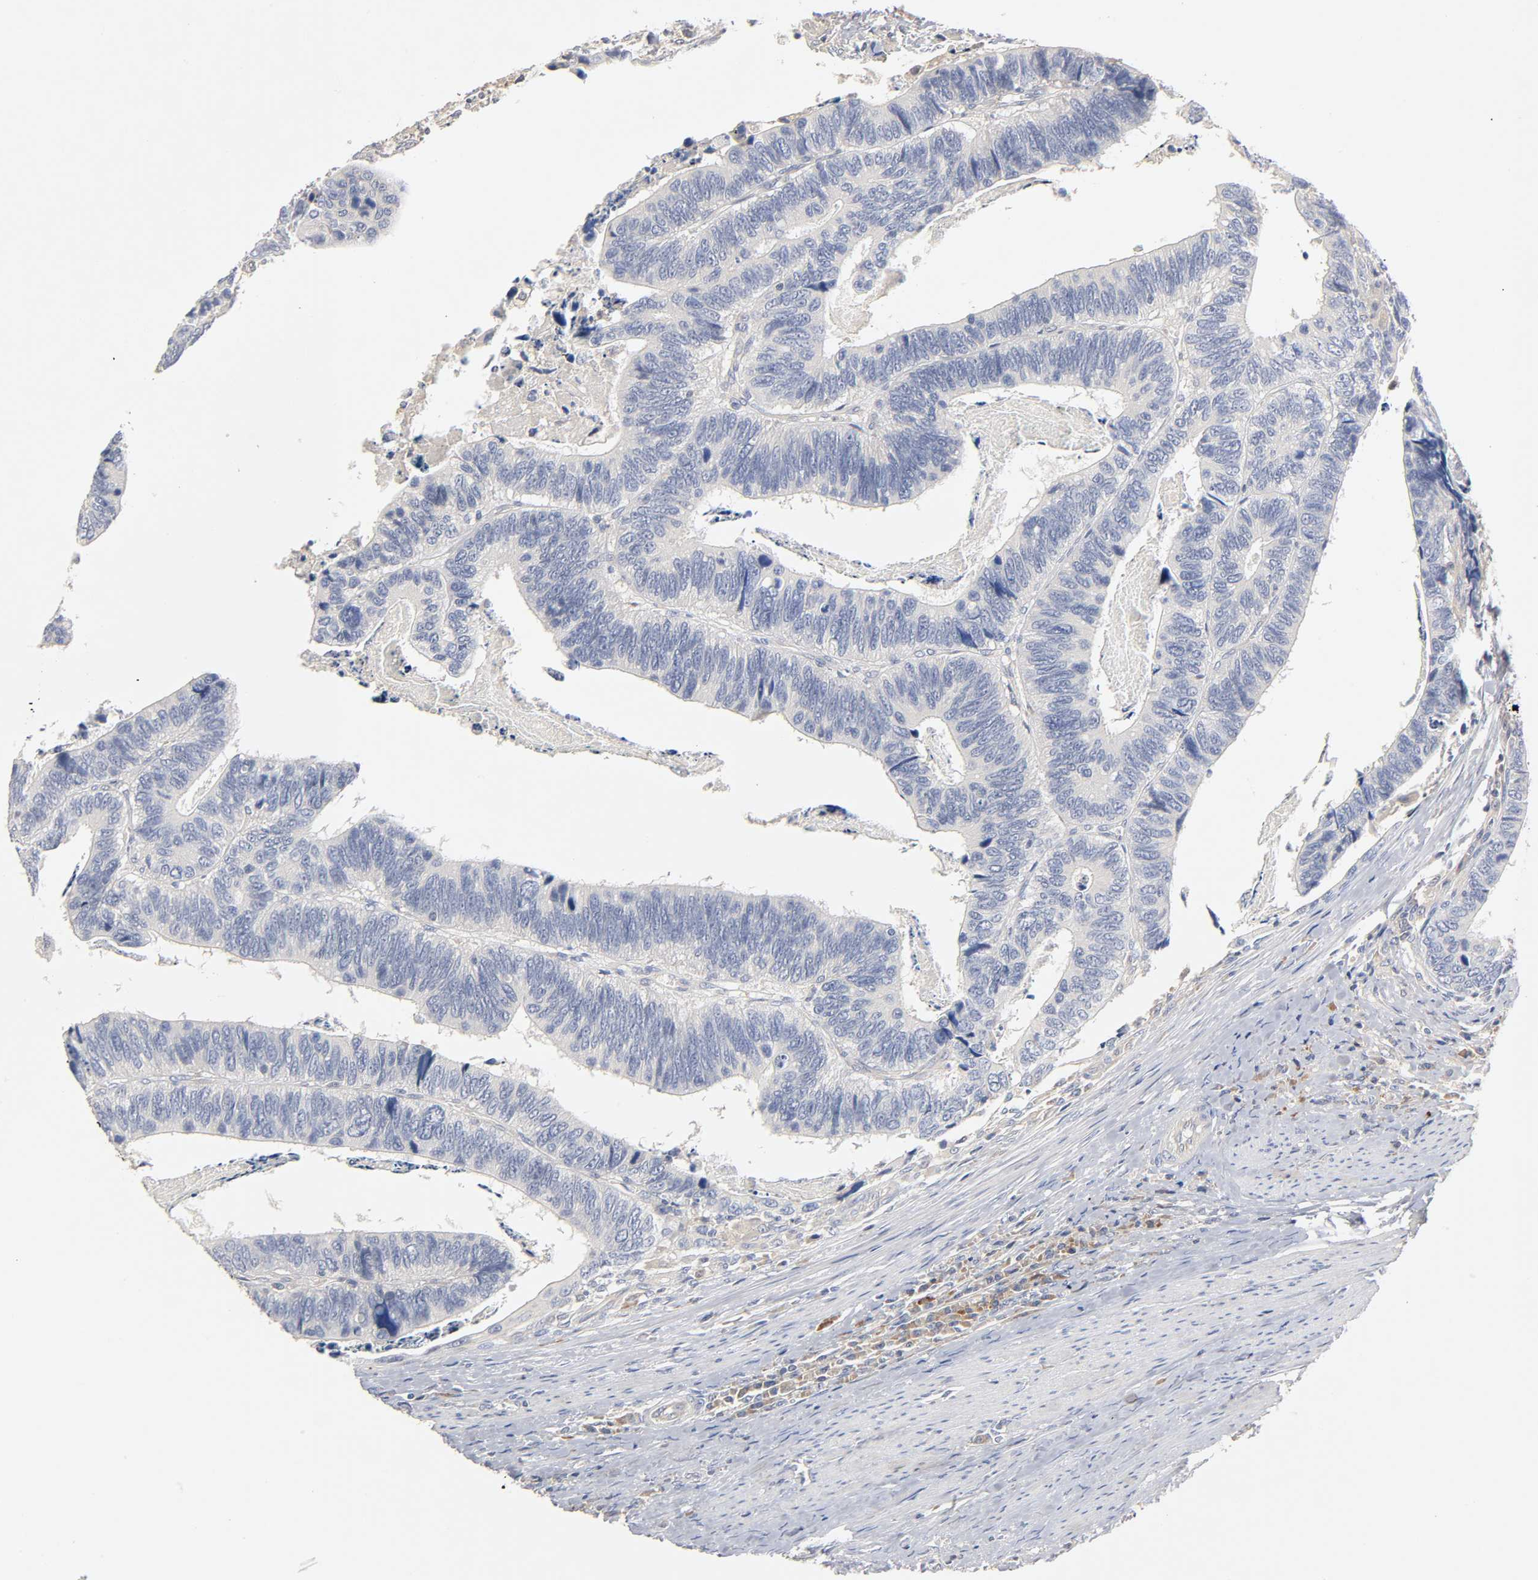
{"staining": {"intensity": "negative", "quantity": "none", "location": "none"}, "tissue": "colorectal cancer", "cell_type": "Tumor cells", "image_type": "cancer", "snomed": [{"axis": "morphology", "description": "Adenocarcinoma, NOS"}, {"axis": "topography", "description": "Colon"}], "caption": "Immunohistochemical staining of colorectal adenocarcinoma reveals no significant staining in tumor cells.", "gene": "RHOA", "patient": {"sex": "male", "age": 72}}